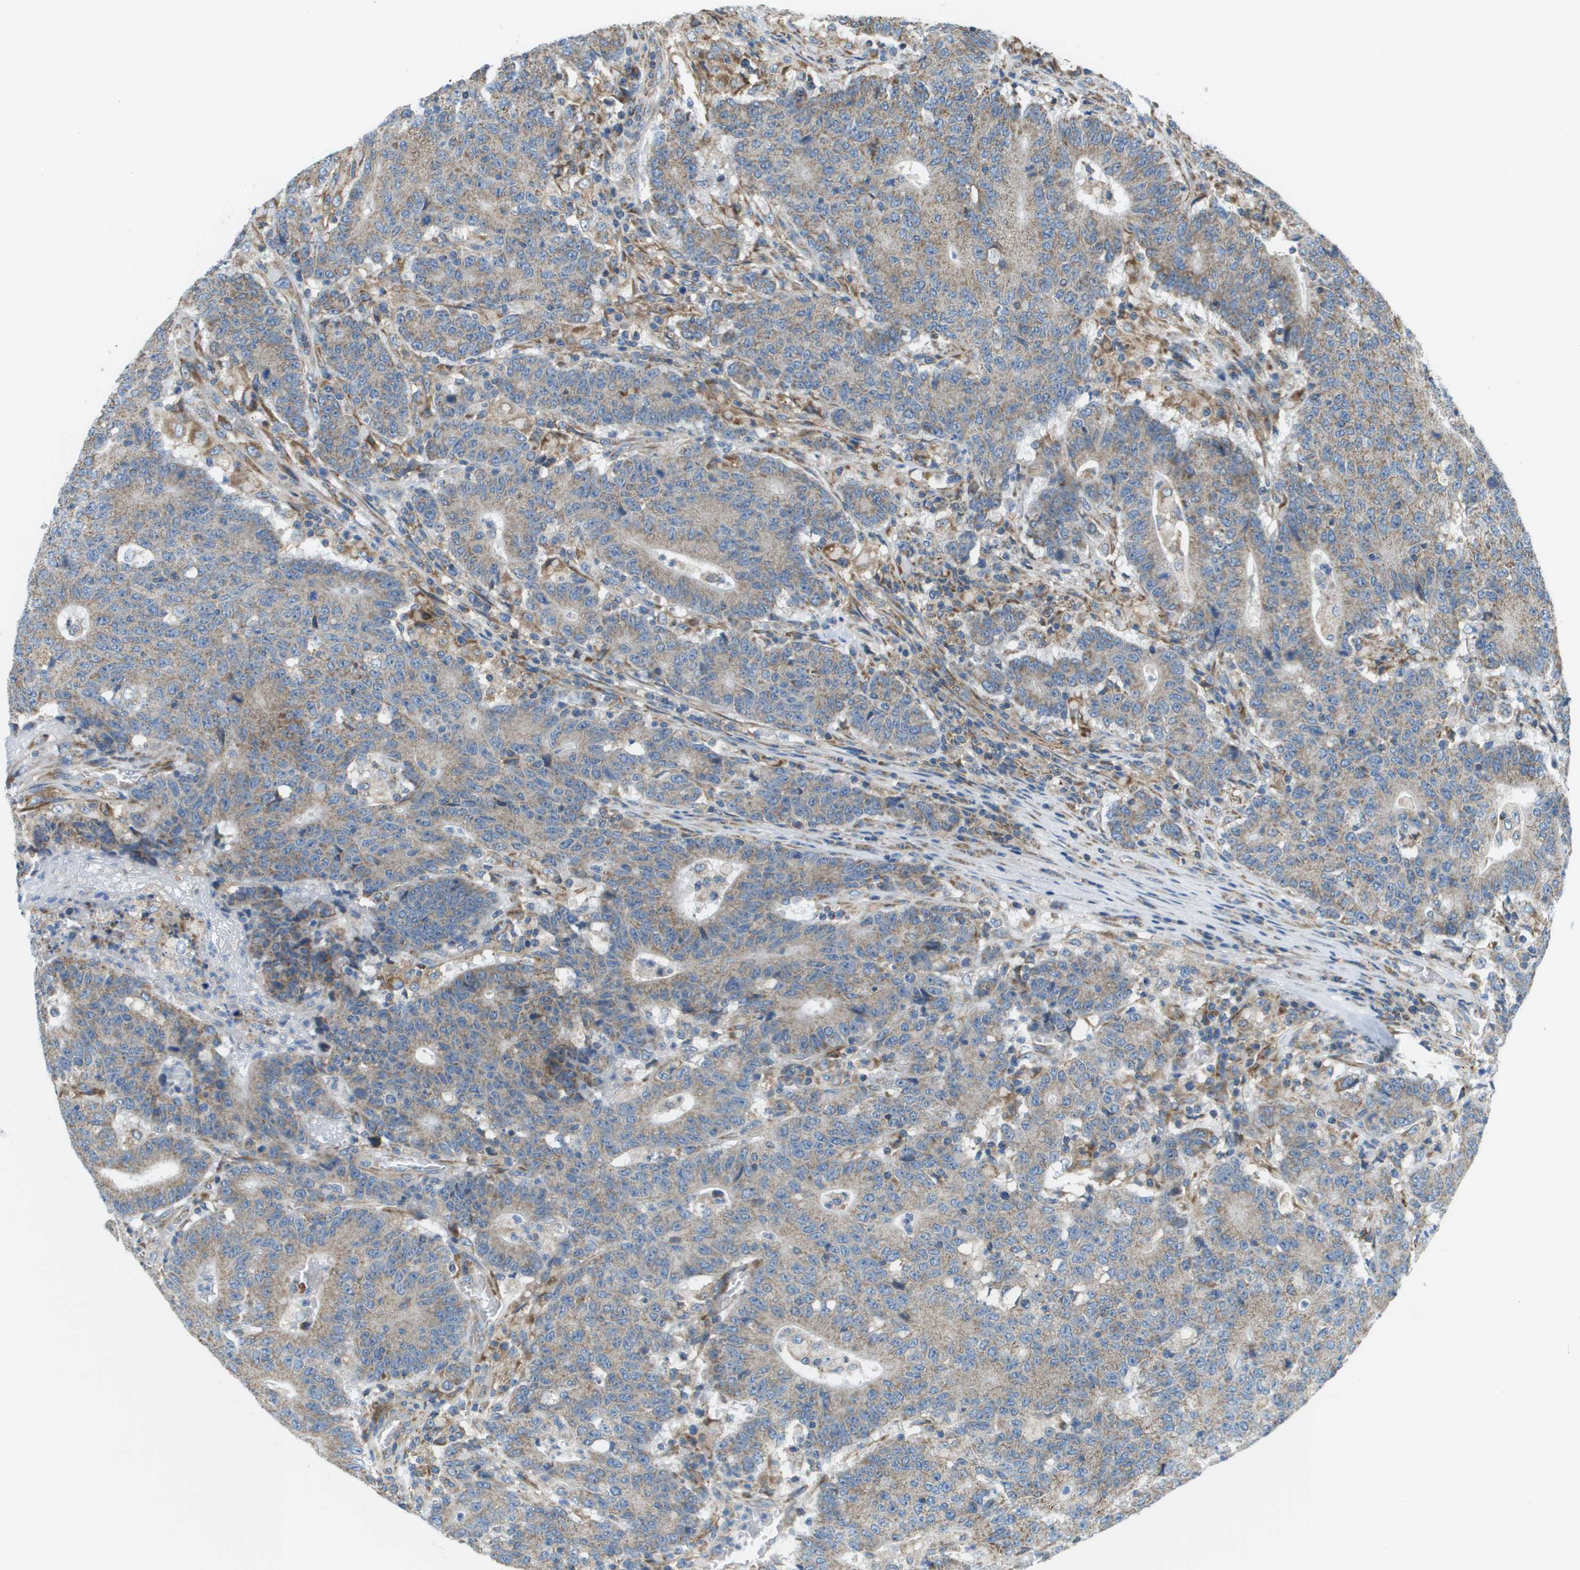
{"staining": {"intensity": "weak", "quantity": ">75%", "location": "cytoplasmic/membranous"}, "tissue": "colorectal cancer", "cell_type": "Tumor cells", "image_type": "cancer", "snomed": [{"axis": "morphology", "description": "Normal tissue, NOS"}, {"axis": "morphology", "description": "Adenocarcinoma, NOS"}, {"axis": "topography", "description": "Colon"}], "caption": "Brown immunohistochemical staining in adenocarcinoma (colorectal) reveals weak cytoplasmic/membranous staining in about >75% of tumor cells. (DAB IHC, brown staining for protein, blue staining for nuclei).", "gene": "TAOK3", "patient": {"sex": "female", "age": 75}}